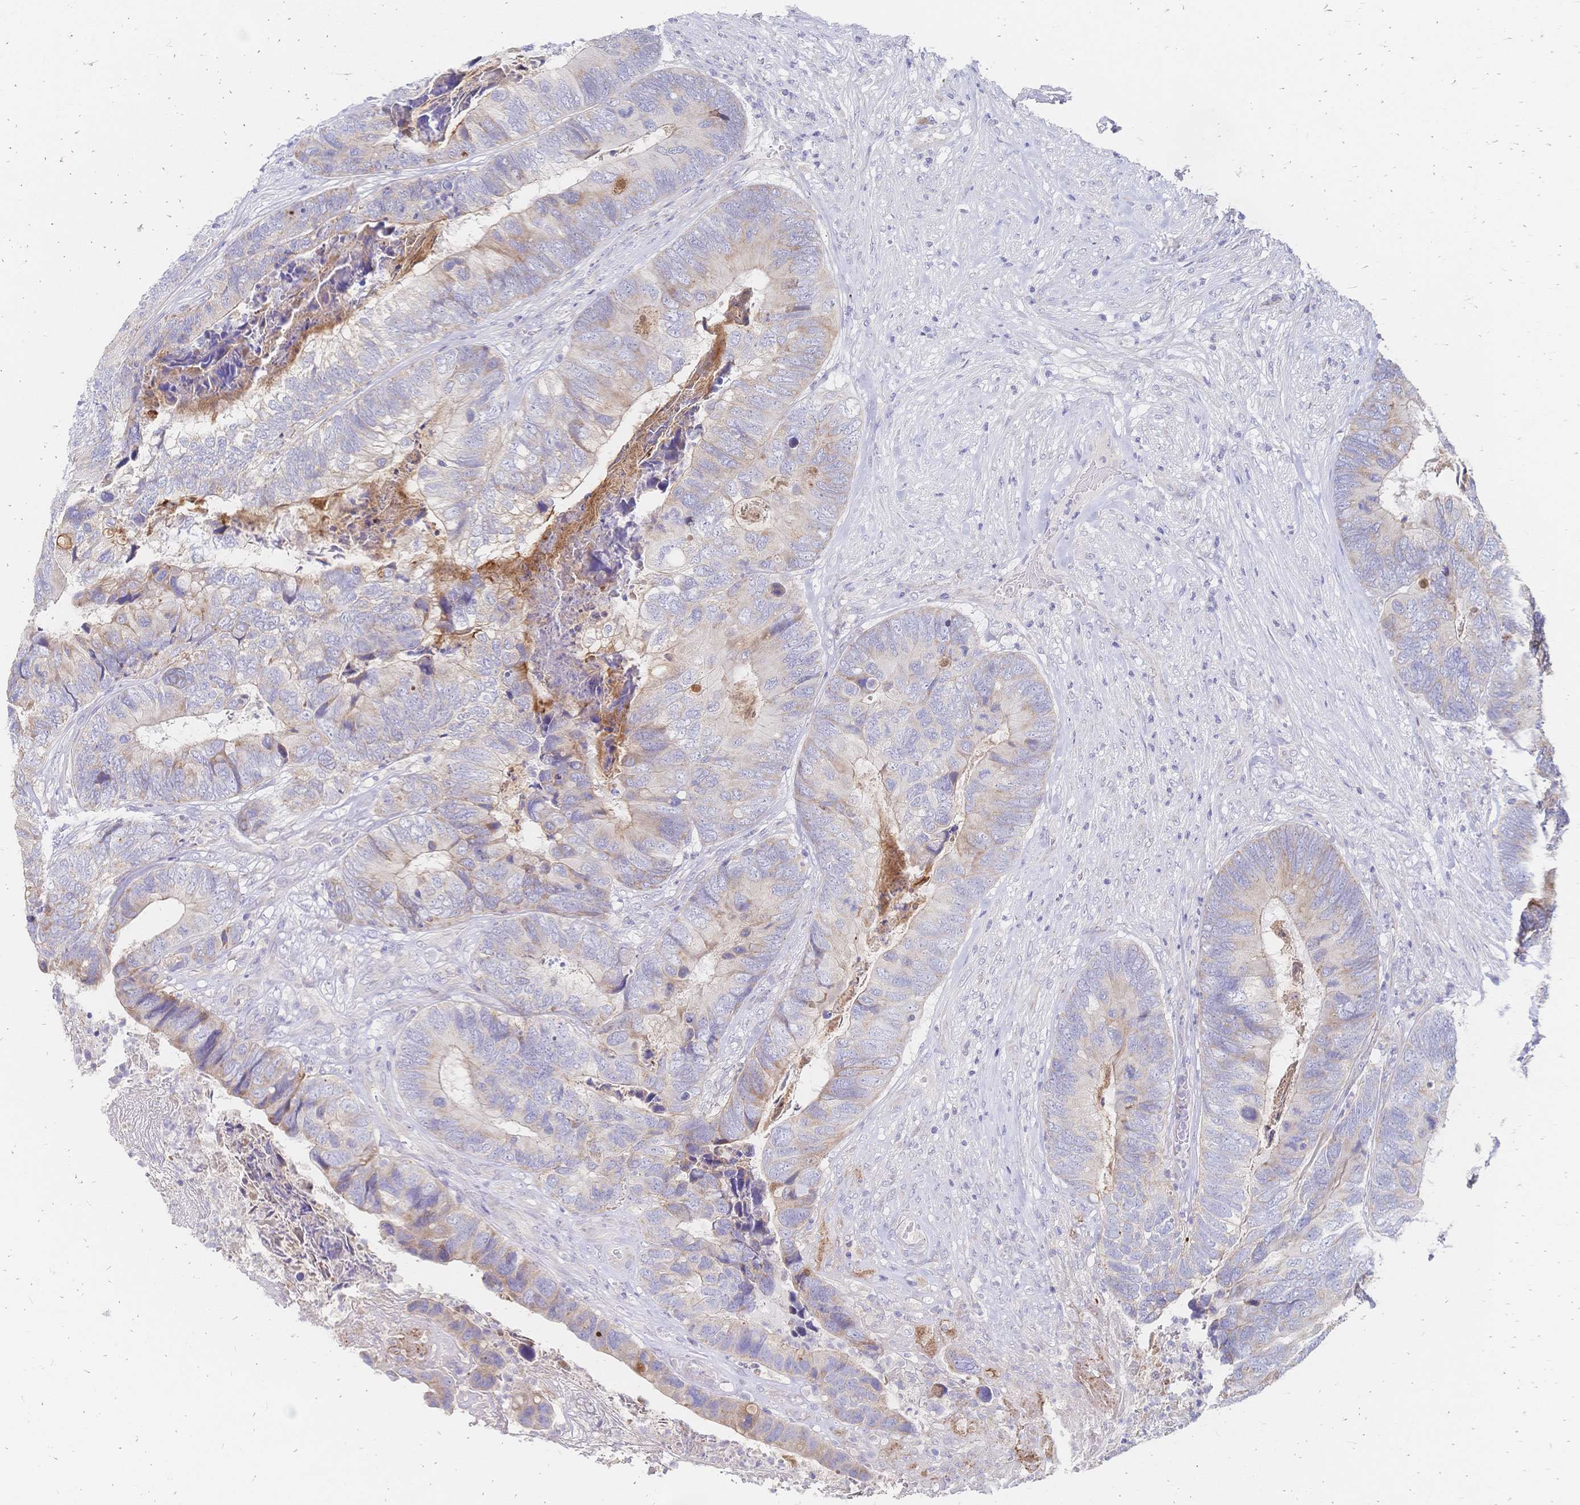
{"staining": {"intensity": "weak", "quantity": "25%-75%", "location": "cytoplasmic/membranous"}, "tissue": "colorectal cancer", "cell_type": "Tumor cells", "image_type": "cancer", "snomed": [{"axis": "morphology", "description": "Adenocarcinoma, NOS"}, {"axis": "topography", "description": "Colon"}], "caption": "Tumor cells exhibit low levels of weak cytoplasmic/membranous staining in about 25%-75% of cells in colorectal adenocarcinoma. The protein of interest is shown in brown color, while the nuclei are stained blue.", "gene": "VWC2L", "patient": {"sex": "female", "age": 67}}